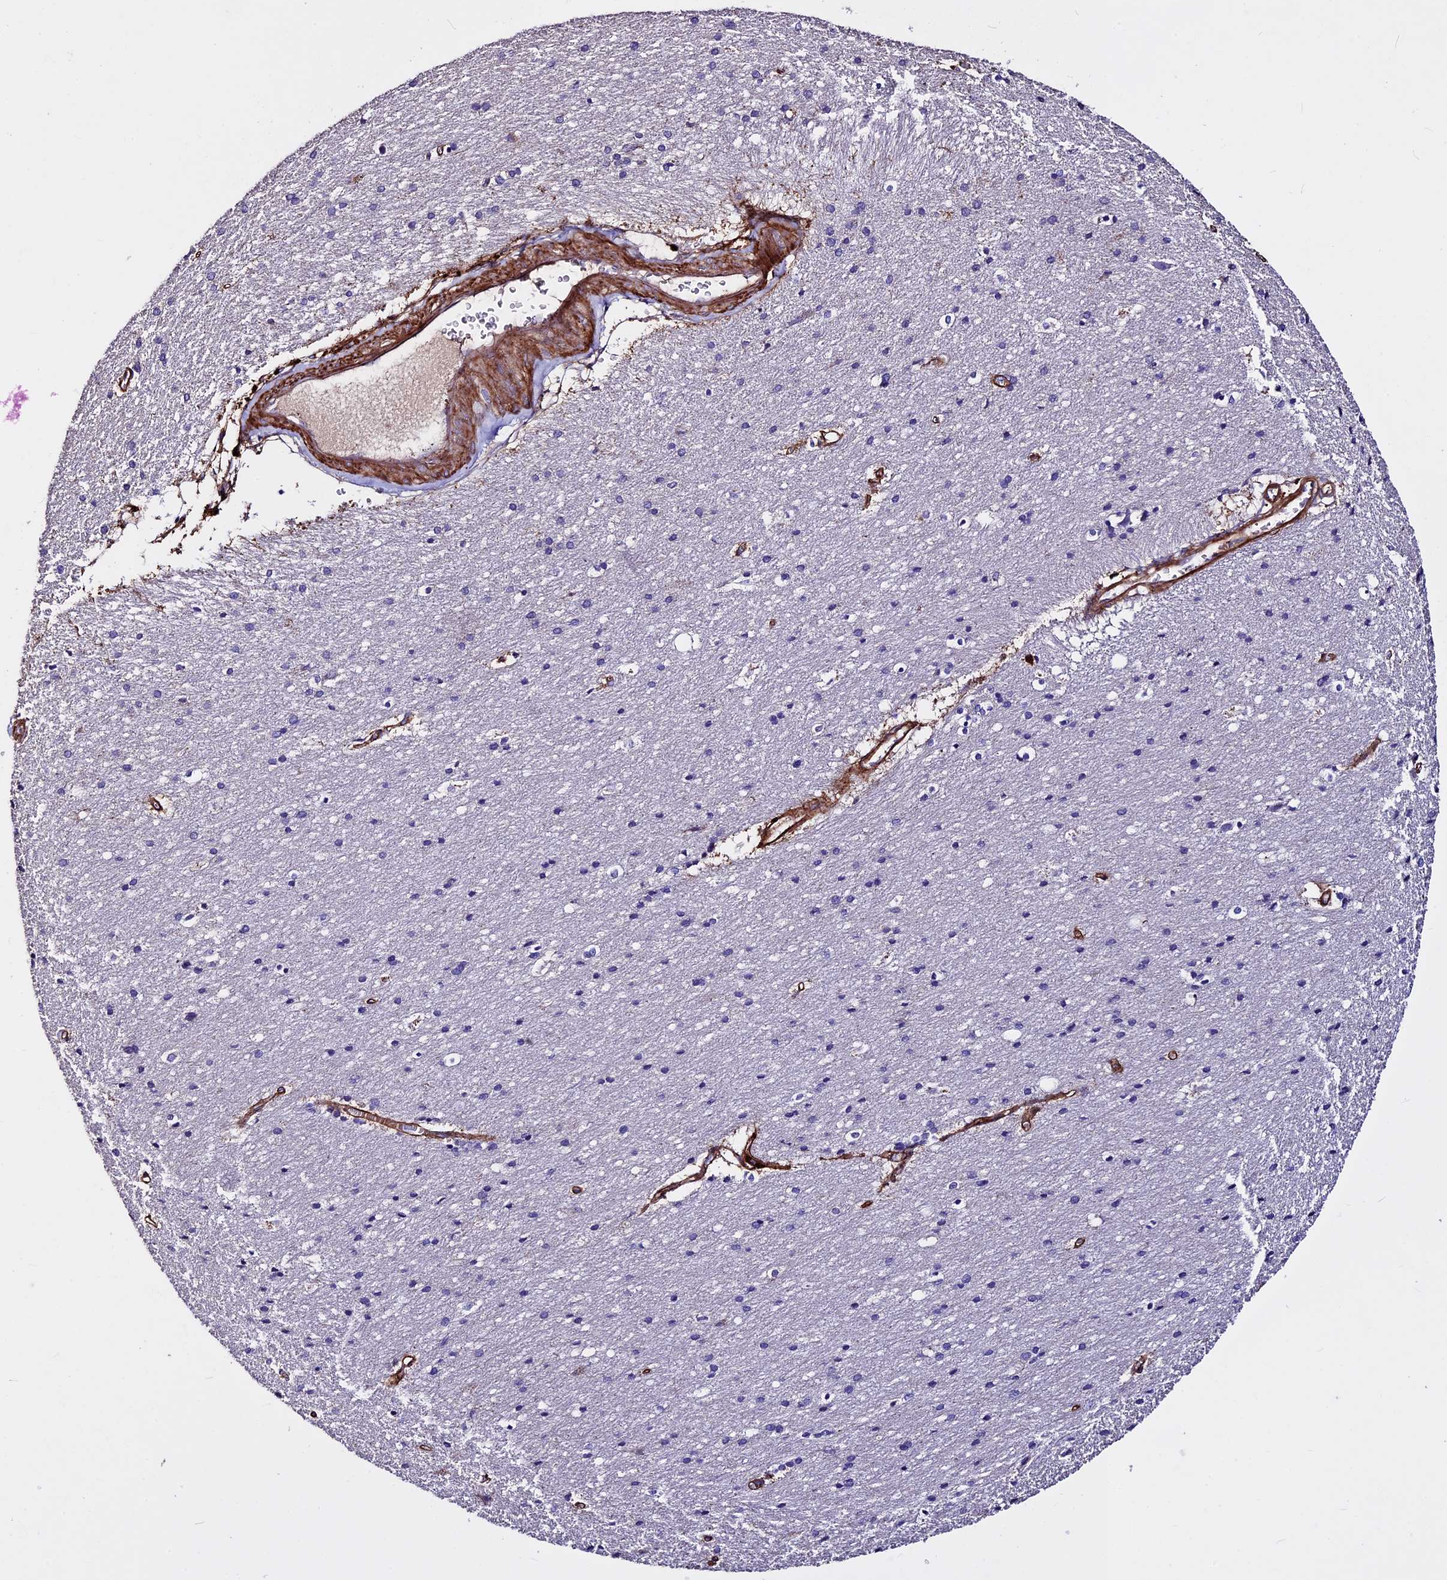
{"staining": {"intensity": "negative", "quantity": "none", "location": "none"}, "tissue": "cerebral cortex", "cell_type": "Endothelial cells", "image_type": "normal", "snomed": [{"axis": "morphology", "description": "Normal tissue, NOS"}, {"axis": "topography", "description": "Cerebral cortex"}], "caption": "The immunohistochemistry (IHC) histopathology image has no significant positivity in endothelial cells of cerebral cortex. (DAB (3,3'-diaminobenzidine) immunohistochemistry (IHC), high magnification).", "gene": "EVA1B", "patient": {"sex": "male", "age": 54}}